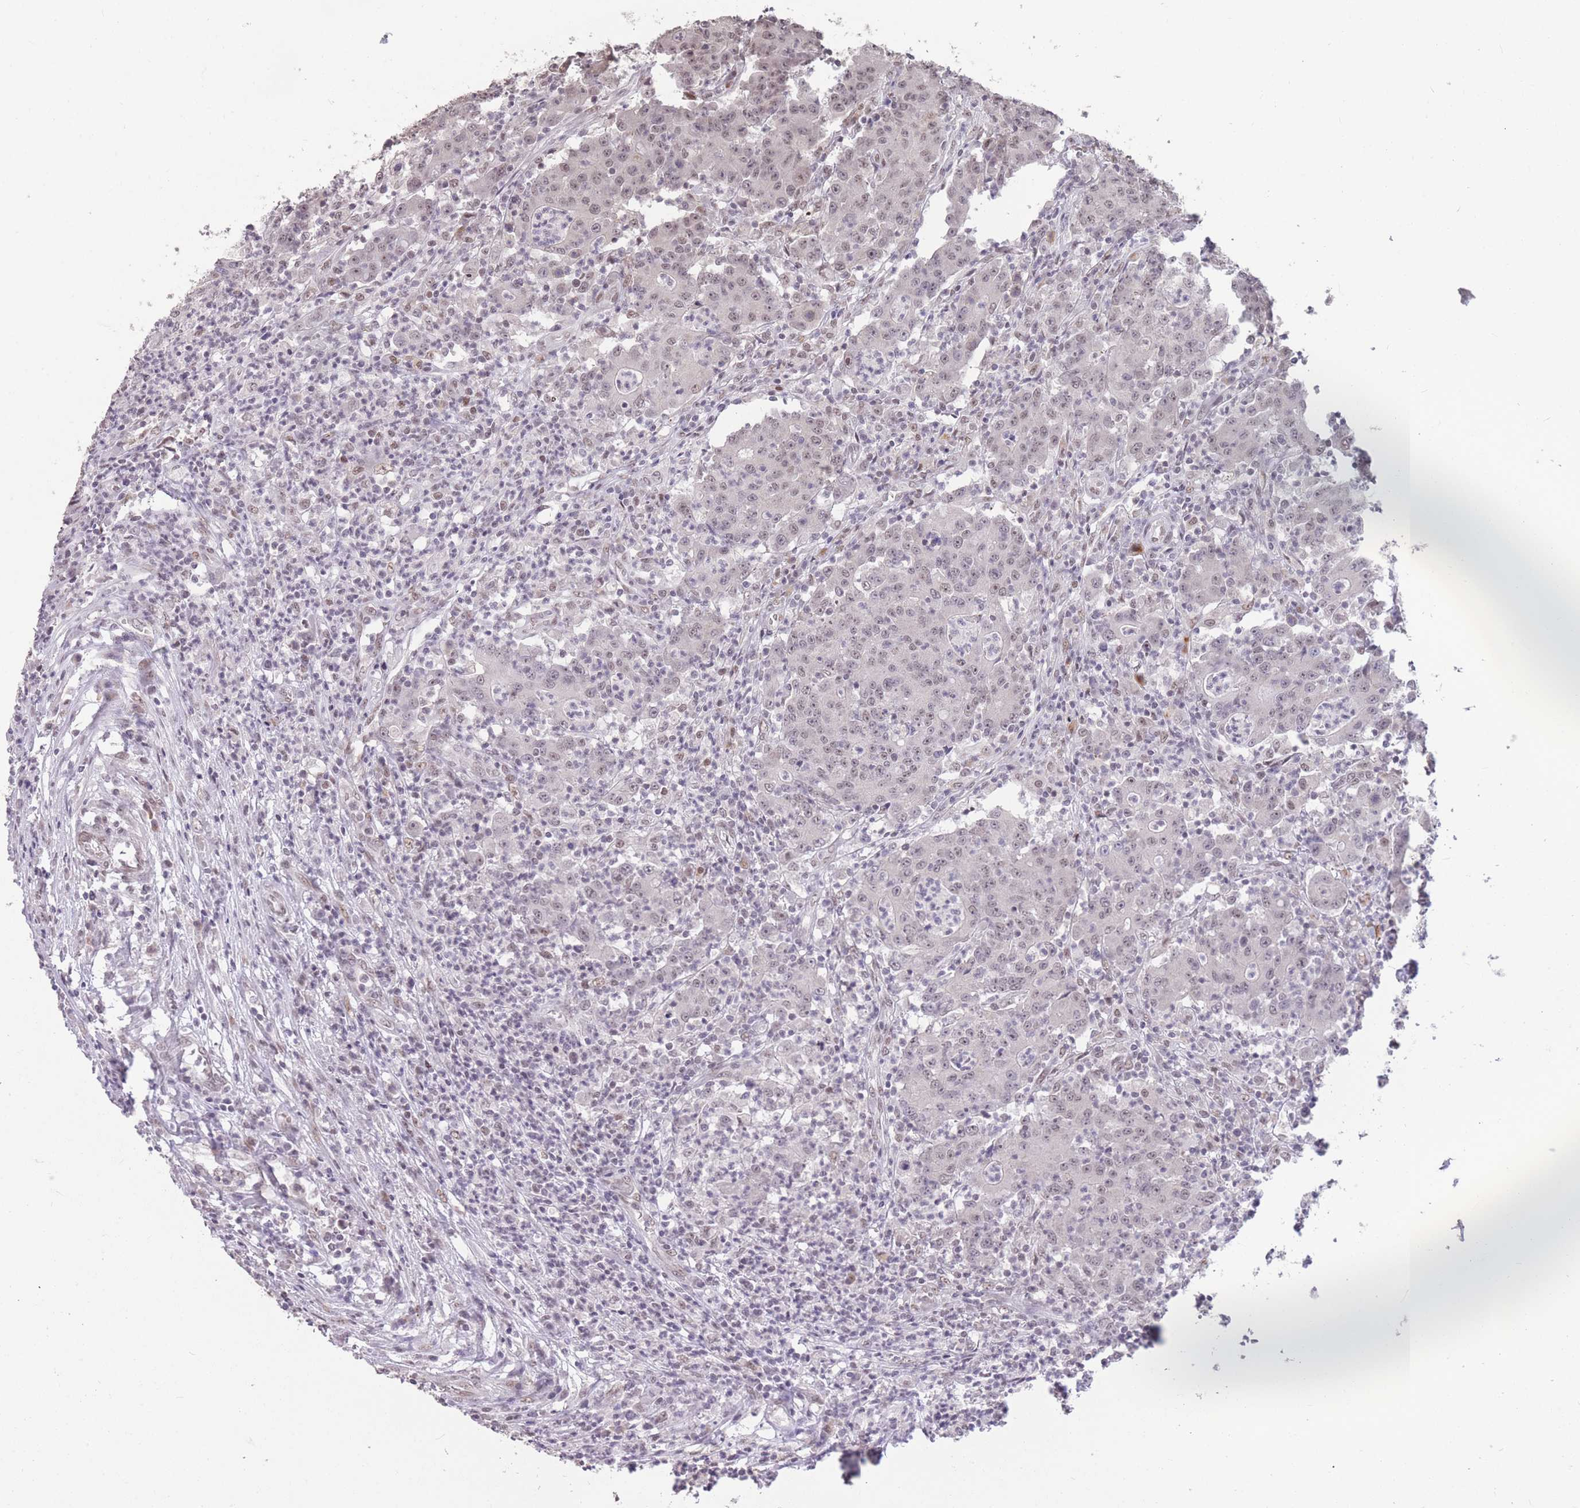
{"staining": {"intensity": "weak", "quantity": "25%-75%", "location": "nuclear"}, "tissue": "colorectal cancer", "cell_type": "Tumor cells", "image_type": "cancer", "snomed": [{"axis": "morphology", "description": "Adenocarcinoma, NOS"}, {"axis": "topography", "description": "Colon"}], "caption": "Immunohistochemical staining of human adenocarcinoma (colorectal) displays weak nuclear protein positivity in approximately 25%-75% of tumor cells.", "gene": "HNRNPUL1", "patient": {"sex": "male", "age": 83}}